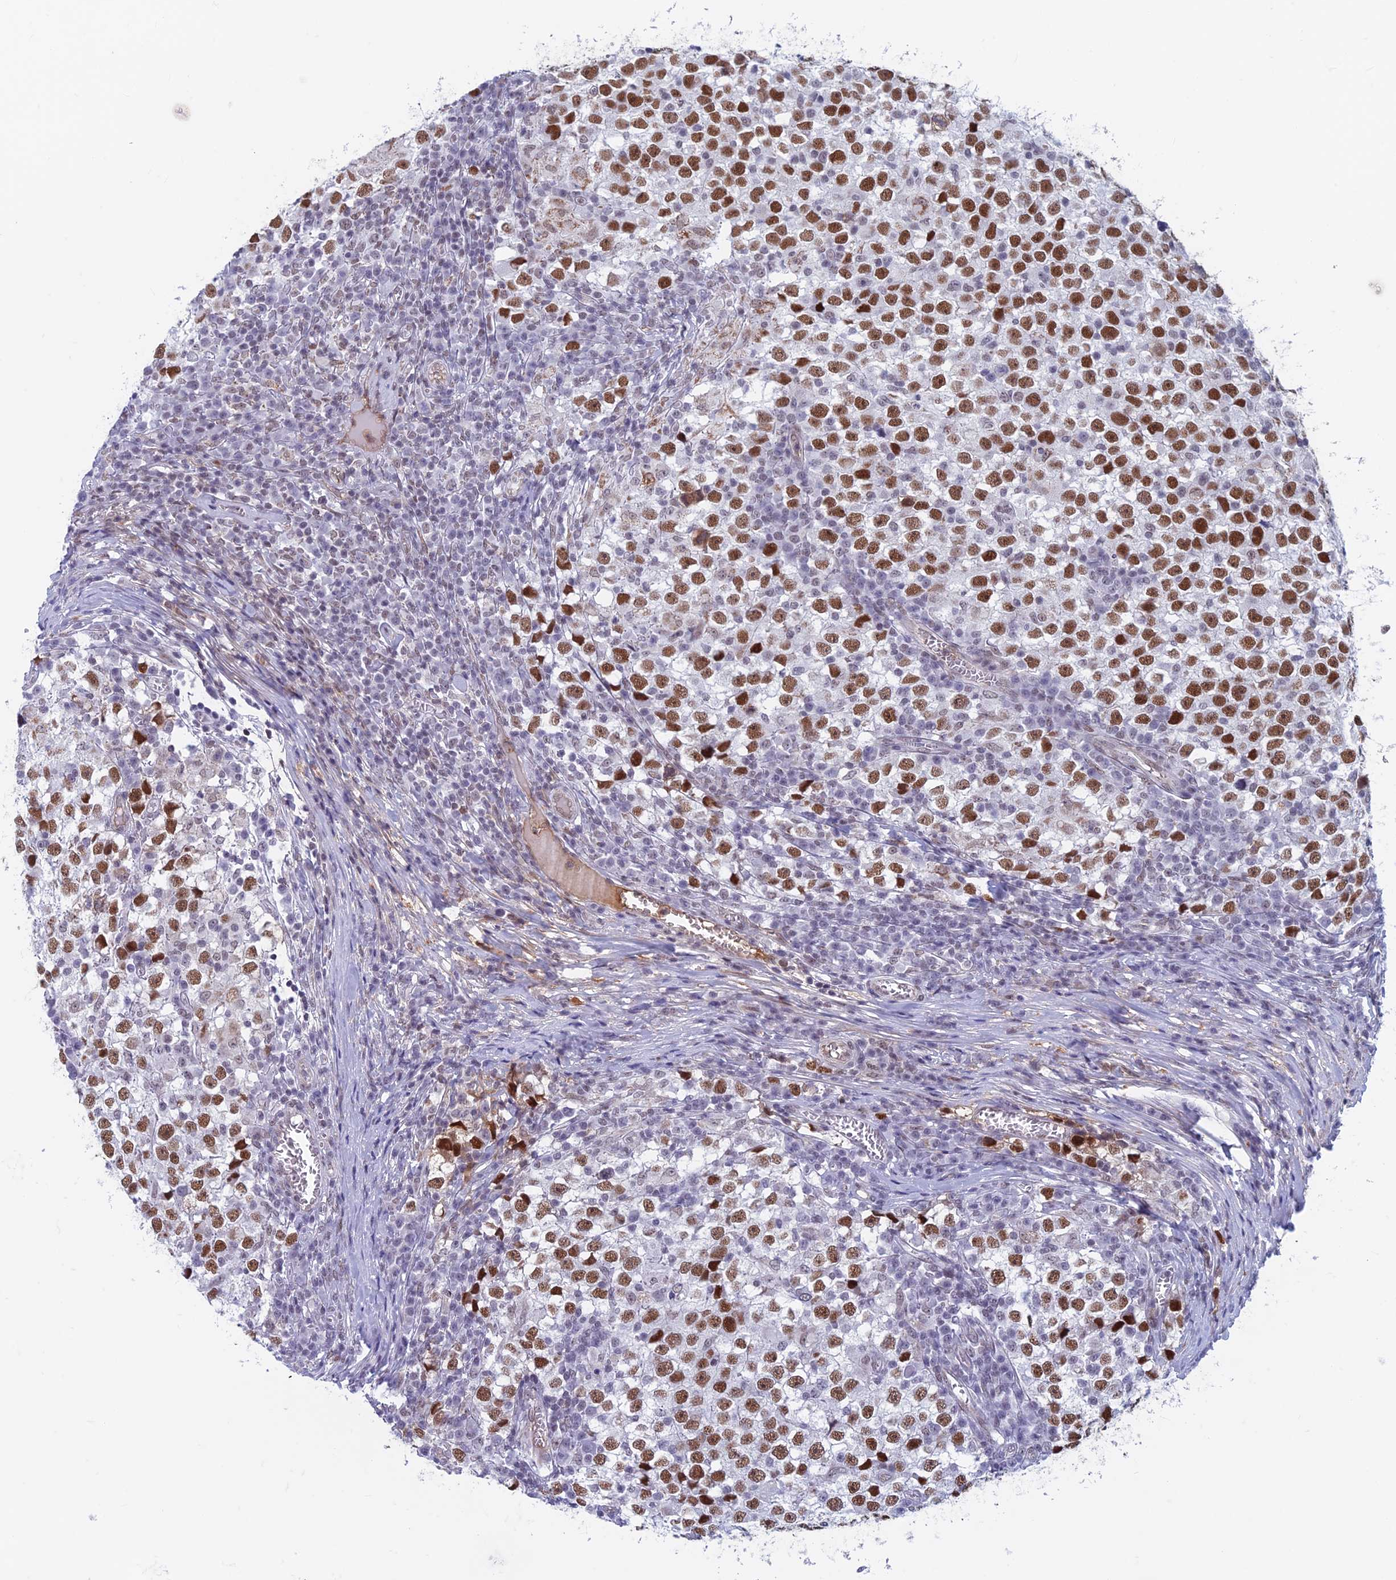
{"staining": {"intensity": "moderate", "quantity": ">75%", "location": "nuclear"}, "tissue": "testis cancer", "cell_type": "Tumor cells", "image_type": "cancer", "snomed": [{"axis": "morphology", "description": "Seminoma, NOS"}, {"axis": "topography", "description": "Testis"}], "caption": "Immunohistochemistry of human testis seminoma displays medium levels of moderate nuclear expression in about >75% of tumor cells. (DAB = brown stain, brightfield microscopy at high magnification).", "gene": "ASH2L", "patient": {"sex": "male", "age": 65}}